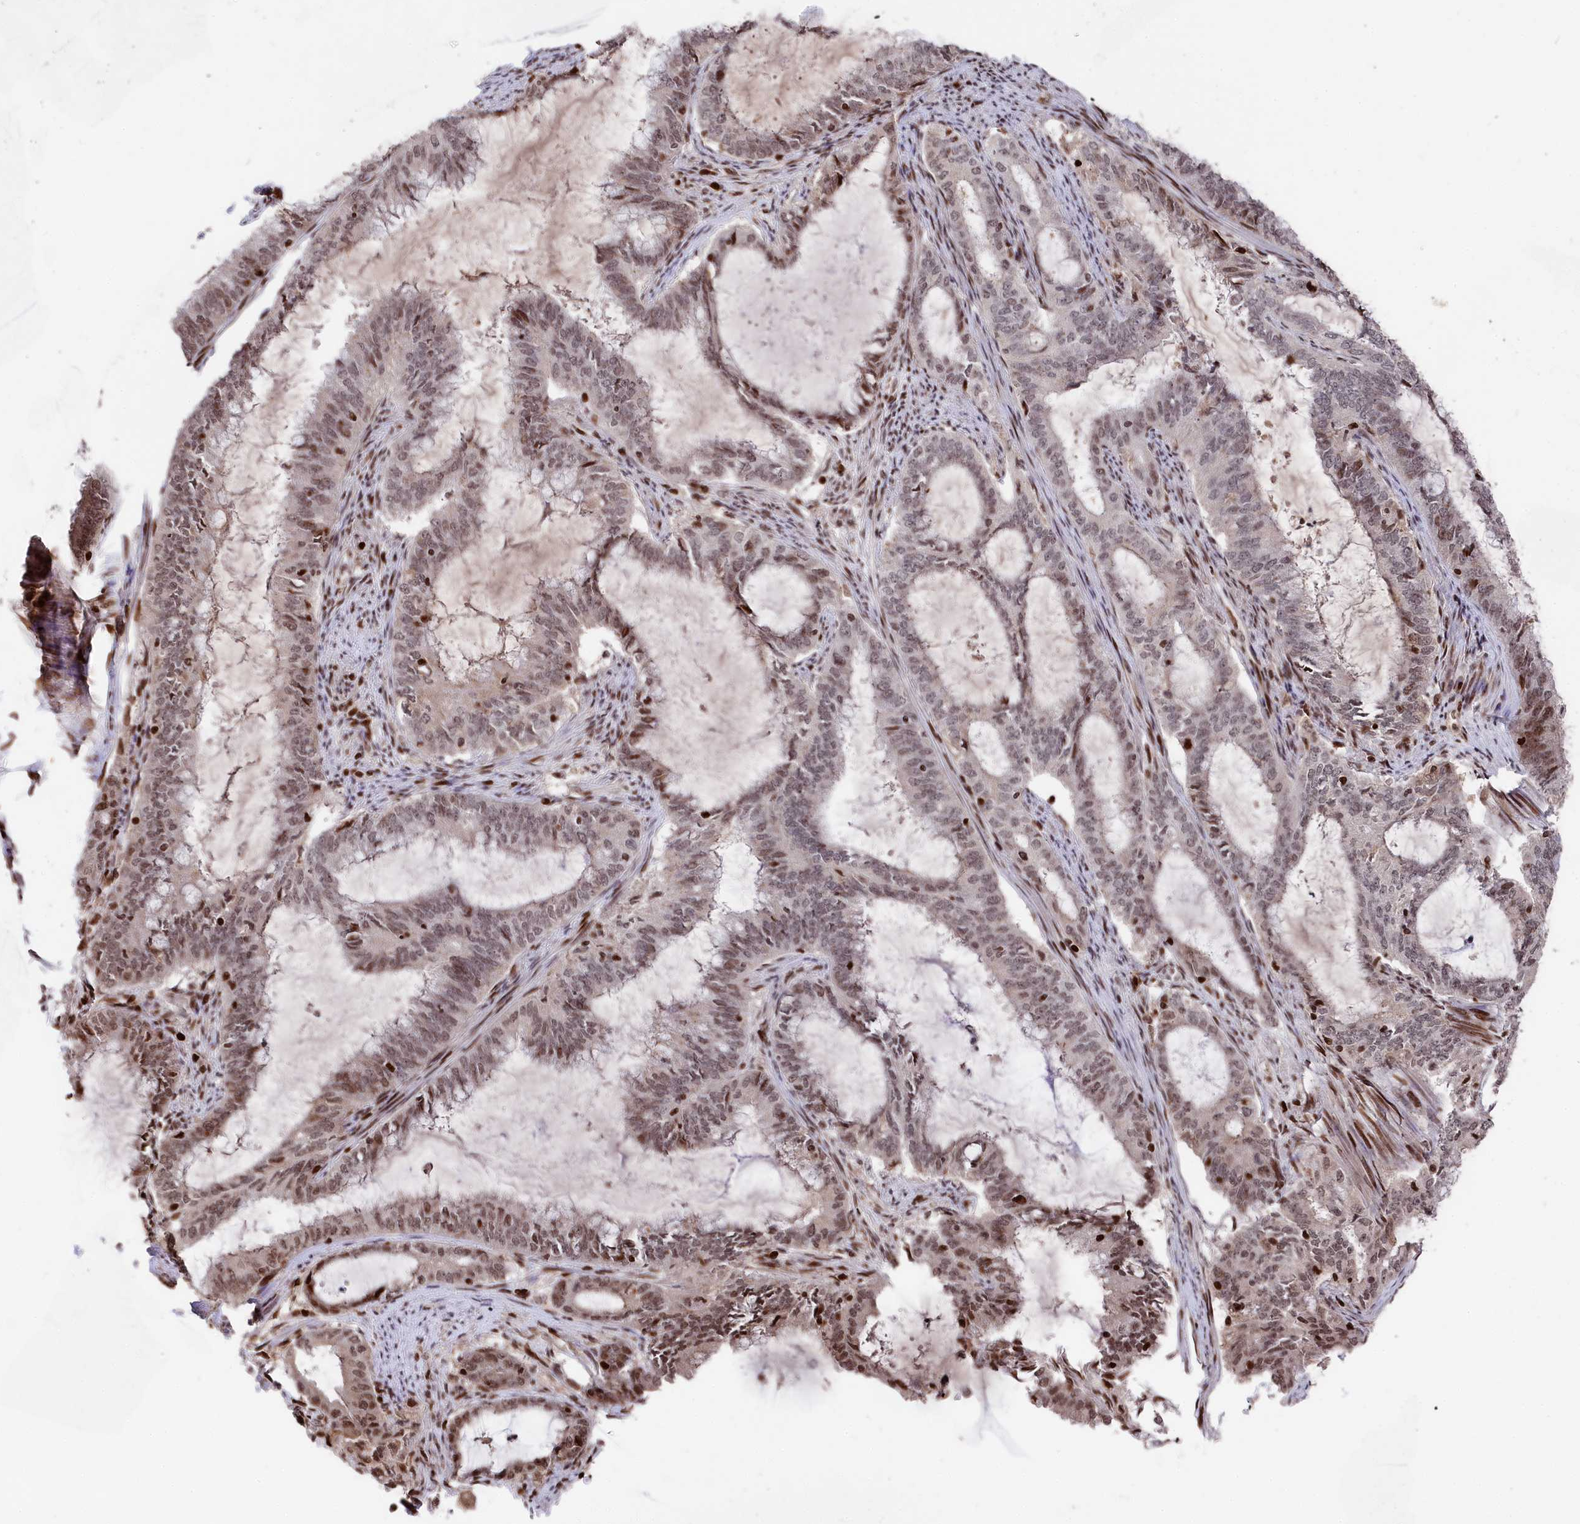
{"staining": {"intensity": "moderate", "quantity": "25%-75%", "location": "nuclear"}, "tissue": "endometrial cancer", "cell_type": "Tumor cells", "image_type": "cancer", "snomed": [{"axis": "morphology", "description": "Adenocarcinoma, NOS"}, {"axis": "topography", "description": "Endometrium"}], "caption": "A high-resolution histopathology image shows IHC staining of endometrial adenocarcinoma, which shows moderate nuclear staining in about 25%-75% of tumor cells. The protein is stained brown, and the nuclei are stained in blue (DAB (3,3'-diaminobenzidine) IHC with brightfield microscopy, high magnification).", "gene": "MCF2L2", "patient": {"sex": "female", "age": 51}}